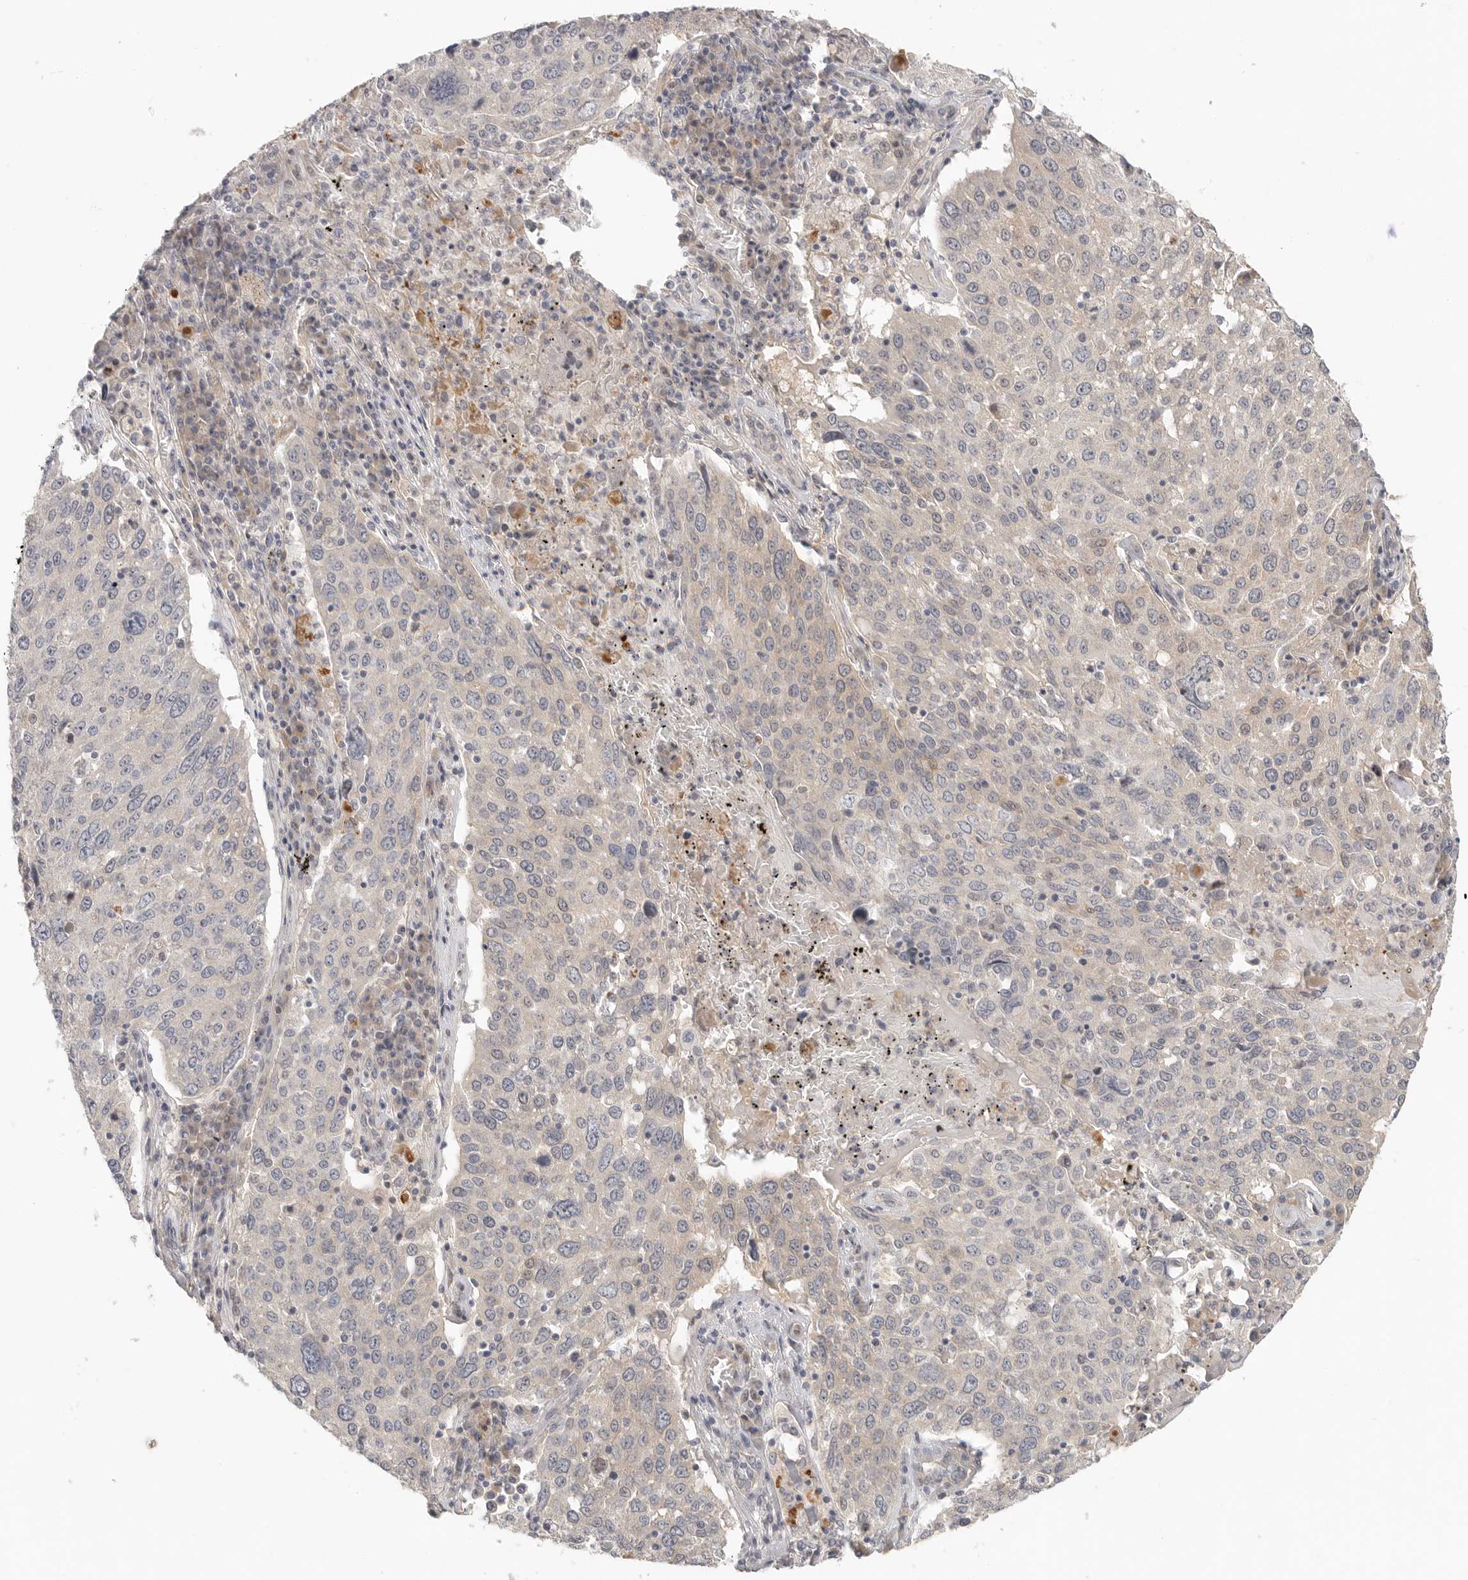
{"staining": {"intensity": "weak", "quantity": "<25%", "location": "cytoplasmic/membranous"}, "tissue": "lung cancer", "cell_type": "Tumor cells", "image_type": "cancer", "snomed": [{"axis": "morphology", "description": "Squamous cell carcinoma, NOS"}, {"axis": "topography", "description": "Lung"}], "caption": "Immunohistochemistry image of human lung cancer (squamous cell carcinoma) stained for a protein (brown), which demonstrates no expression in tumor cells.", "gene": "HDAC6", "patient": {"sex": "male", "age": 65}}